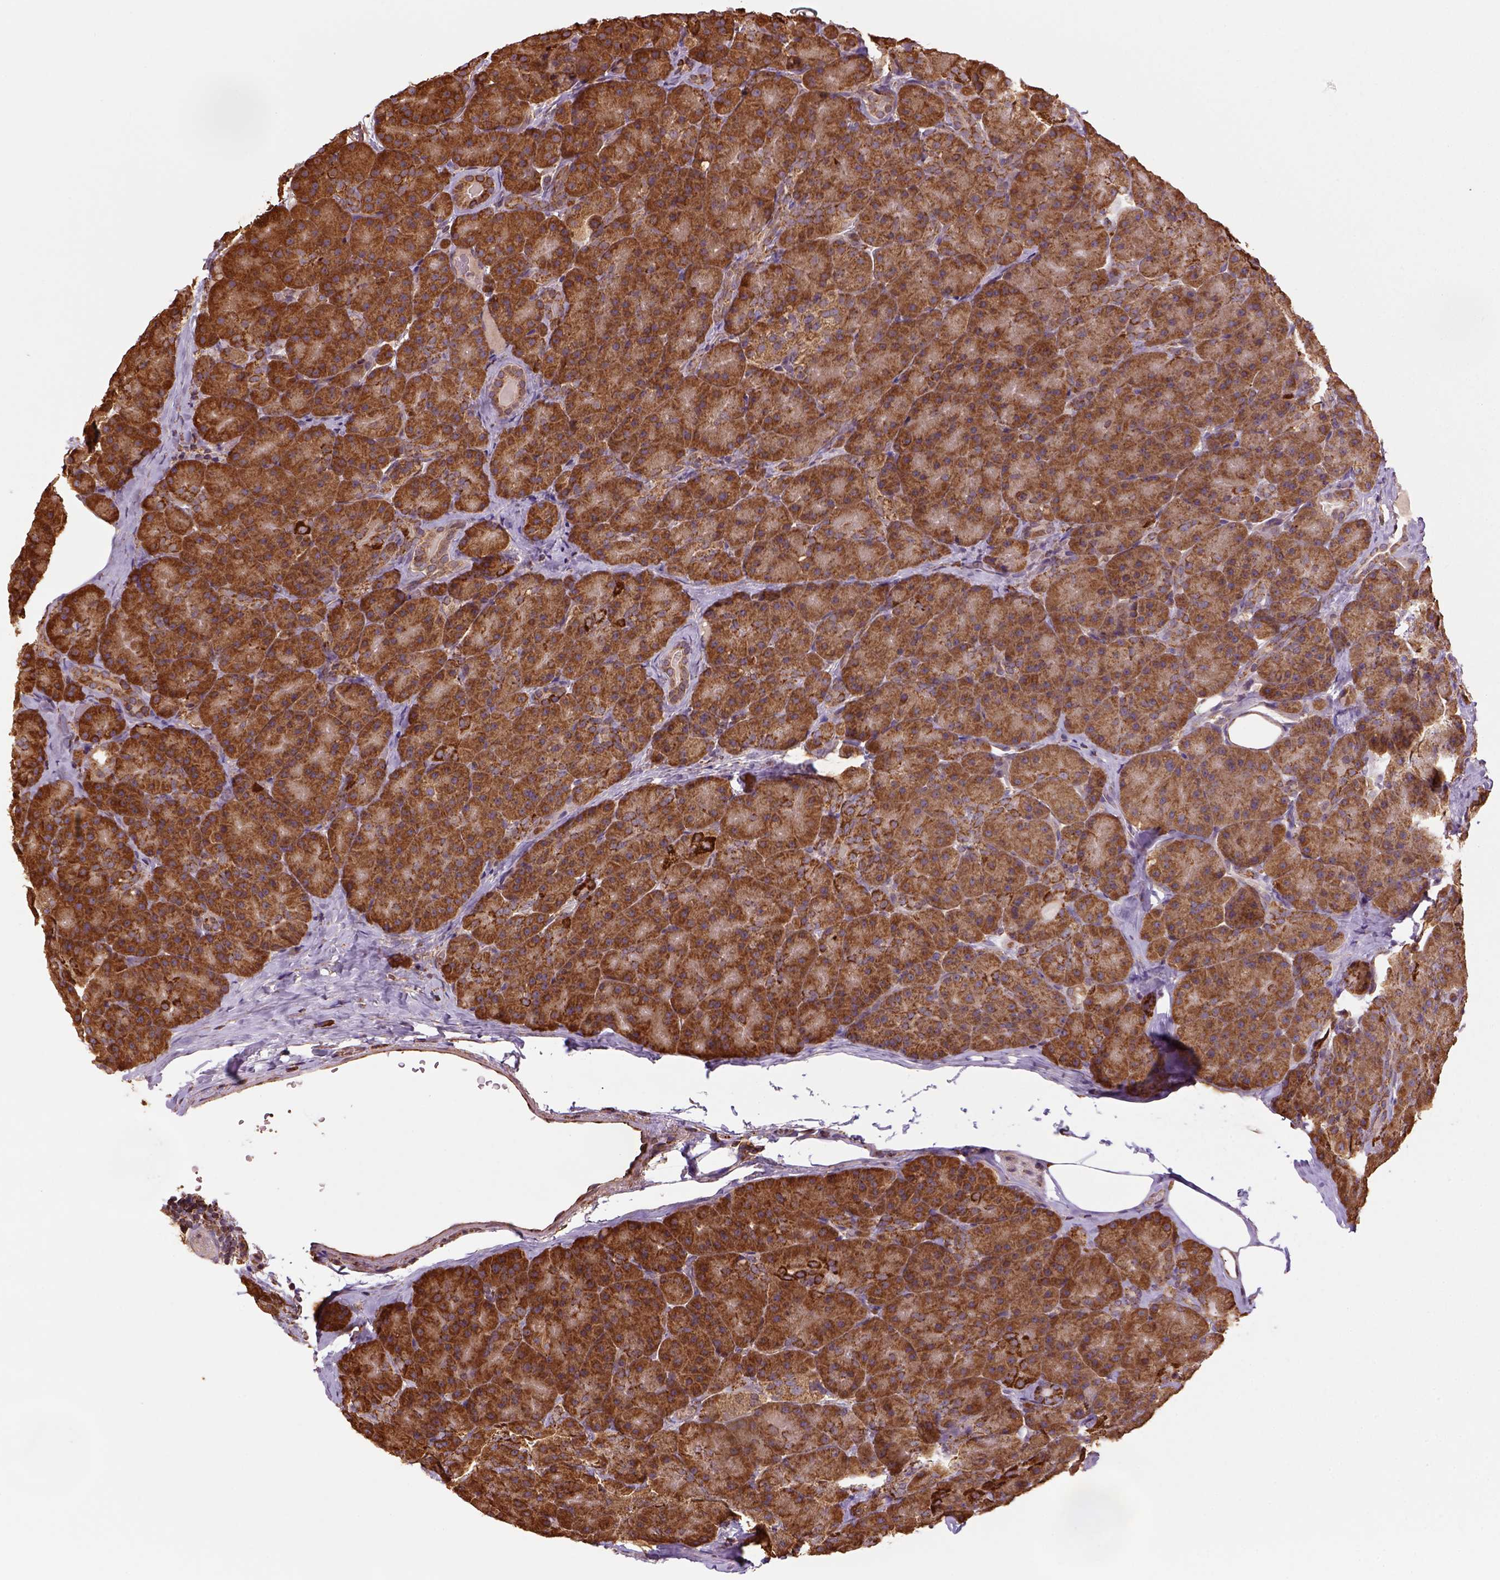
{"staining": {"intensity": "strong", "quantity": ">75%", "location": "cytoplasmic/membranous"}, "tissue": "pancreas", "cell_type": "Exocrine glandular cells", "image_type": "normal", "snomed": [{"axis": "morphology", "description": "Normal tissue, NOS"}, {"axis": "topography", "description": "Pancreas"}], "caption": "Normal pancreas was stained to show a protein in brown. There is high levels of strong cytoplasmic/membranous staining in approximately >75% of exocrine glandular cells.", "gene": "MAPK8IP3", "patient": {"sex": "male", "age": 57}}